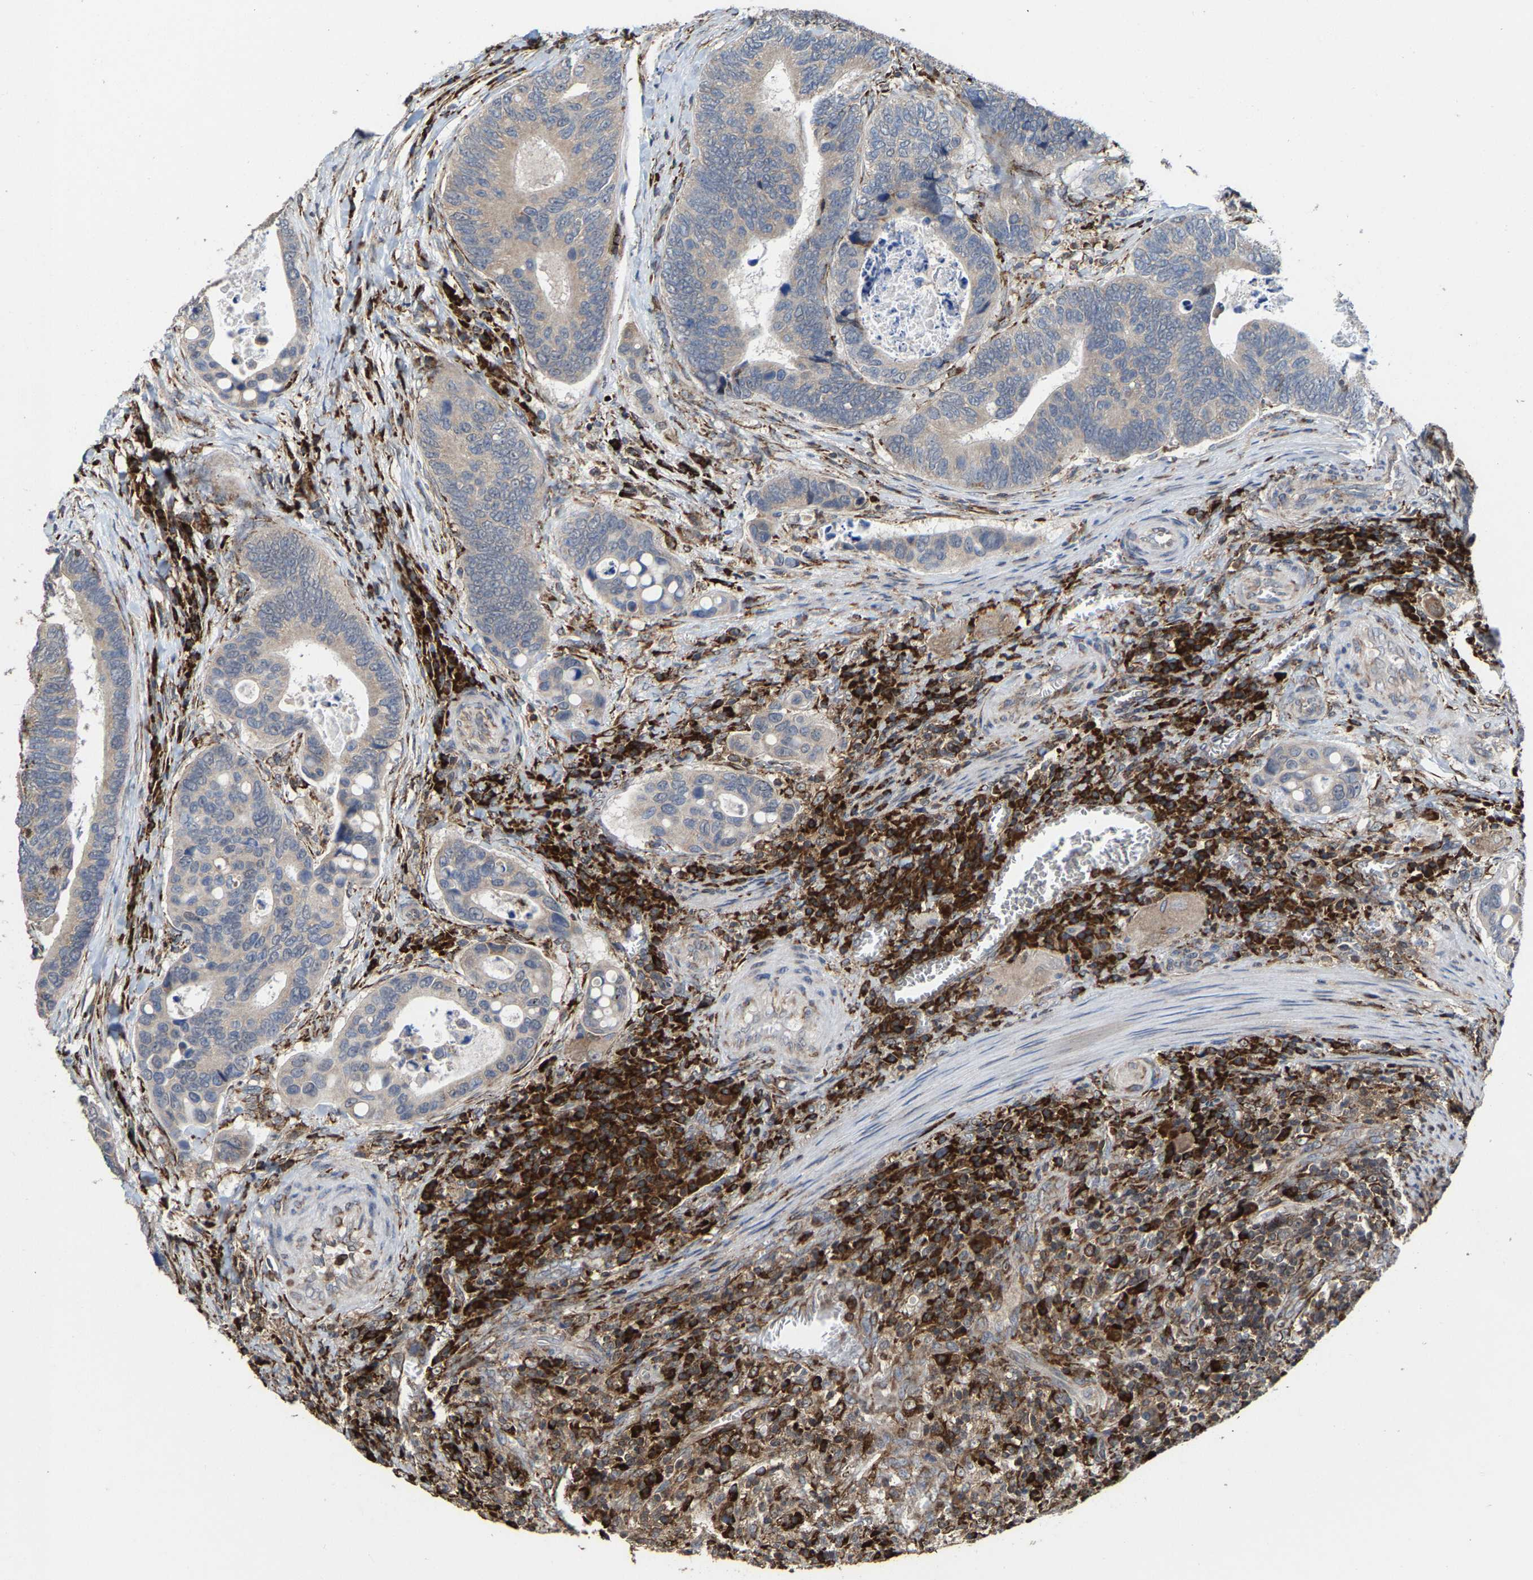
{"staining": {"intensity": "negative", "quantity": "none", "location": "none"}, "tissue": "colorectal cancer", "cell_type": "Tumor cells", "image_type": "cancer", "snomed": [{"axis": "morphology", "description": "Inflammation, NOS"}, {"axis": "morphology", "description": "Adenocarcinoma, NOS"}, {"axis": "topography", "description": "Colon"}], "caption": "A high-resolution image shows immunohistochemistry (IHC) staining of colorectal cancer, which exhibits no significant staining in tumor cells.", "gene": "FGD3", "patient": {"sex": "male", "age": 72}}